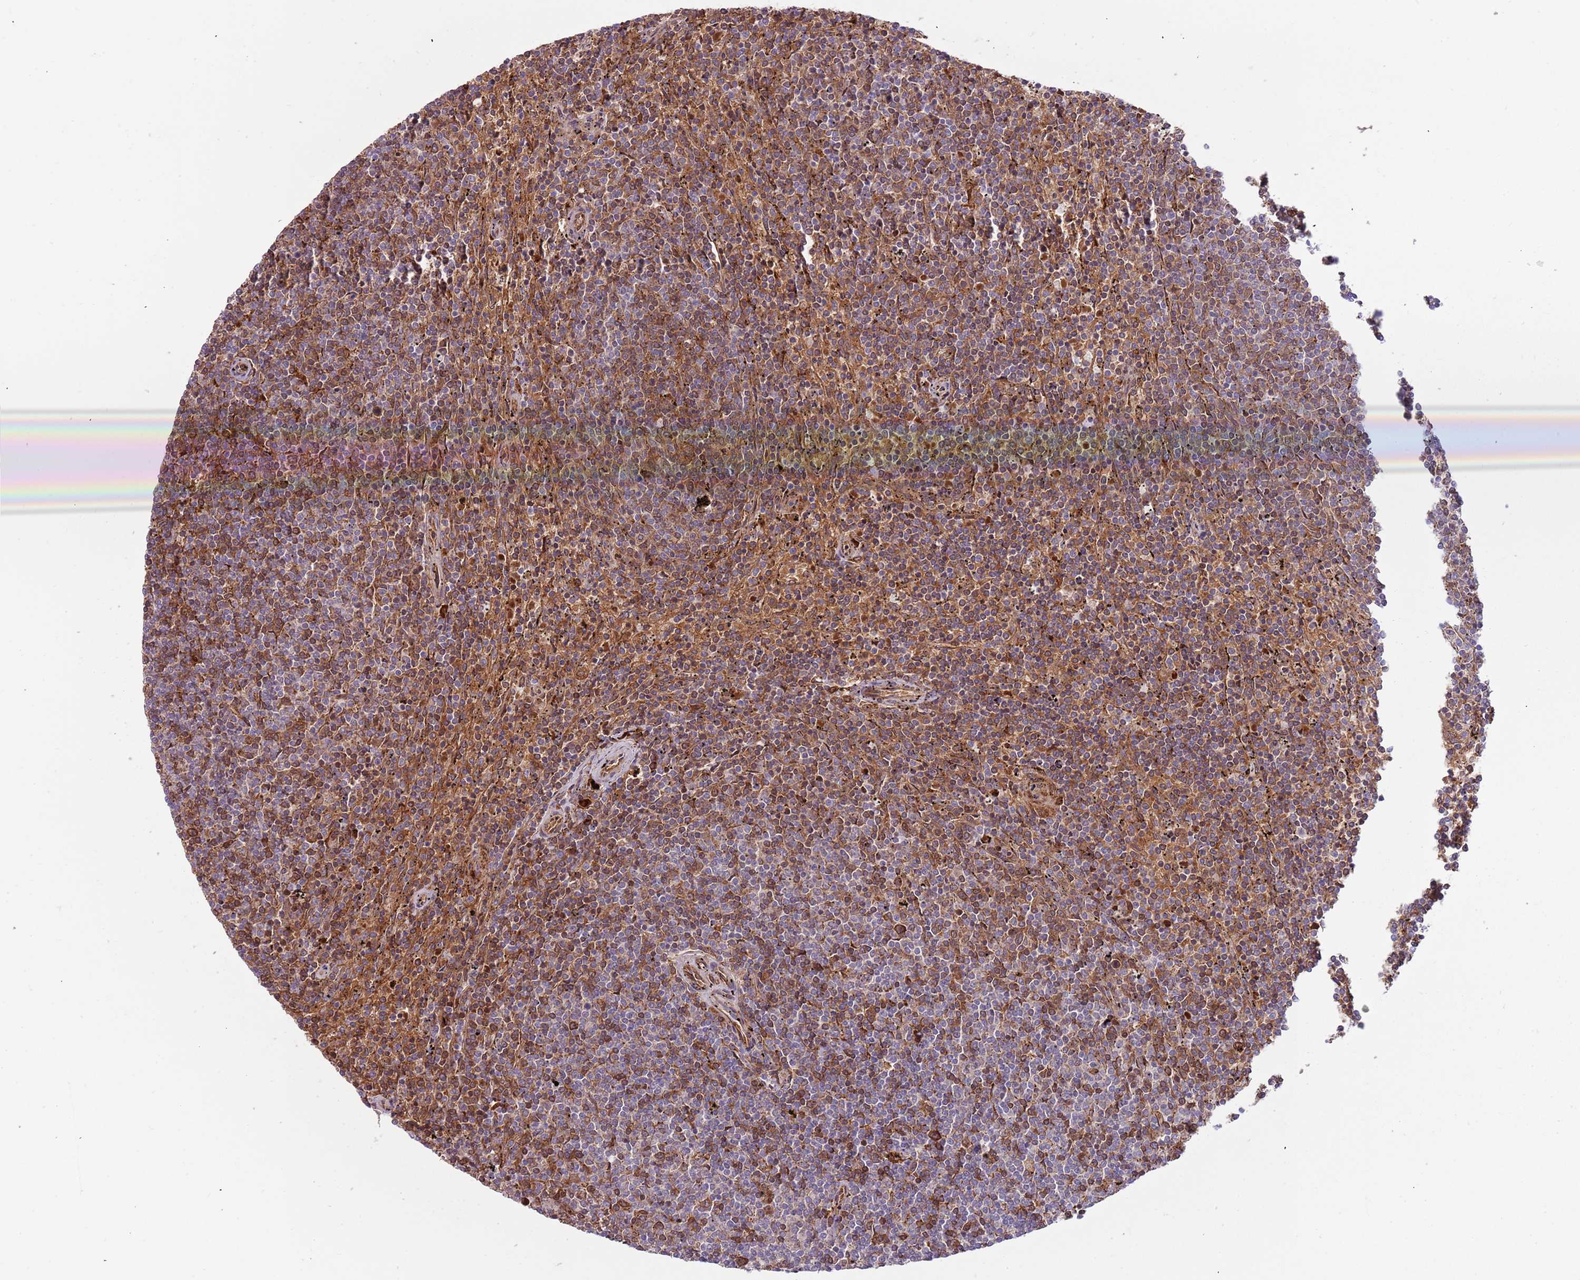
{"staining": {"intensity": "moderate", "quantity": ">75%", "location": "cytoplasmic/membranous"}, "tissue": "lymphoma", "cell_type": "Tumor cells", "image_type": "cancer", "snomed": [{"axis": "morphology", "description": "Malignant lymphoma, non-Hodgkin's type, Low grade"}, {"axis": "topography", "description": "Spleen"}], "caption": "IHC (DAB) staining of human lymphoma reveals moderate cytoplasmic/membranous protein staining in approximately >75% of tumor cells.", "gene": "VWCE", "patient": {"sex": "female", "age": 50}}